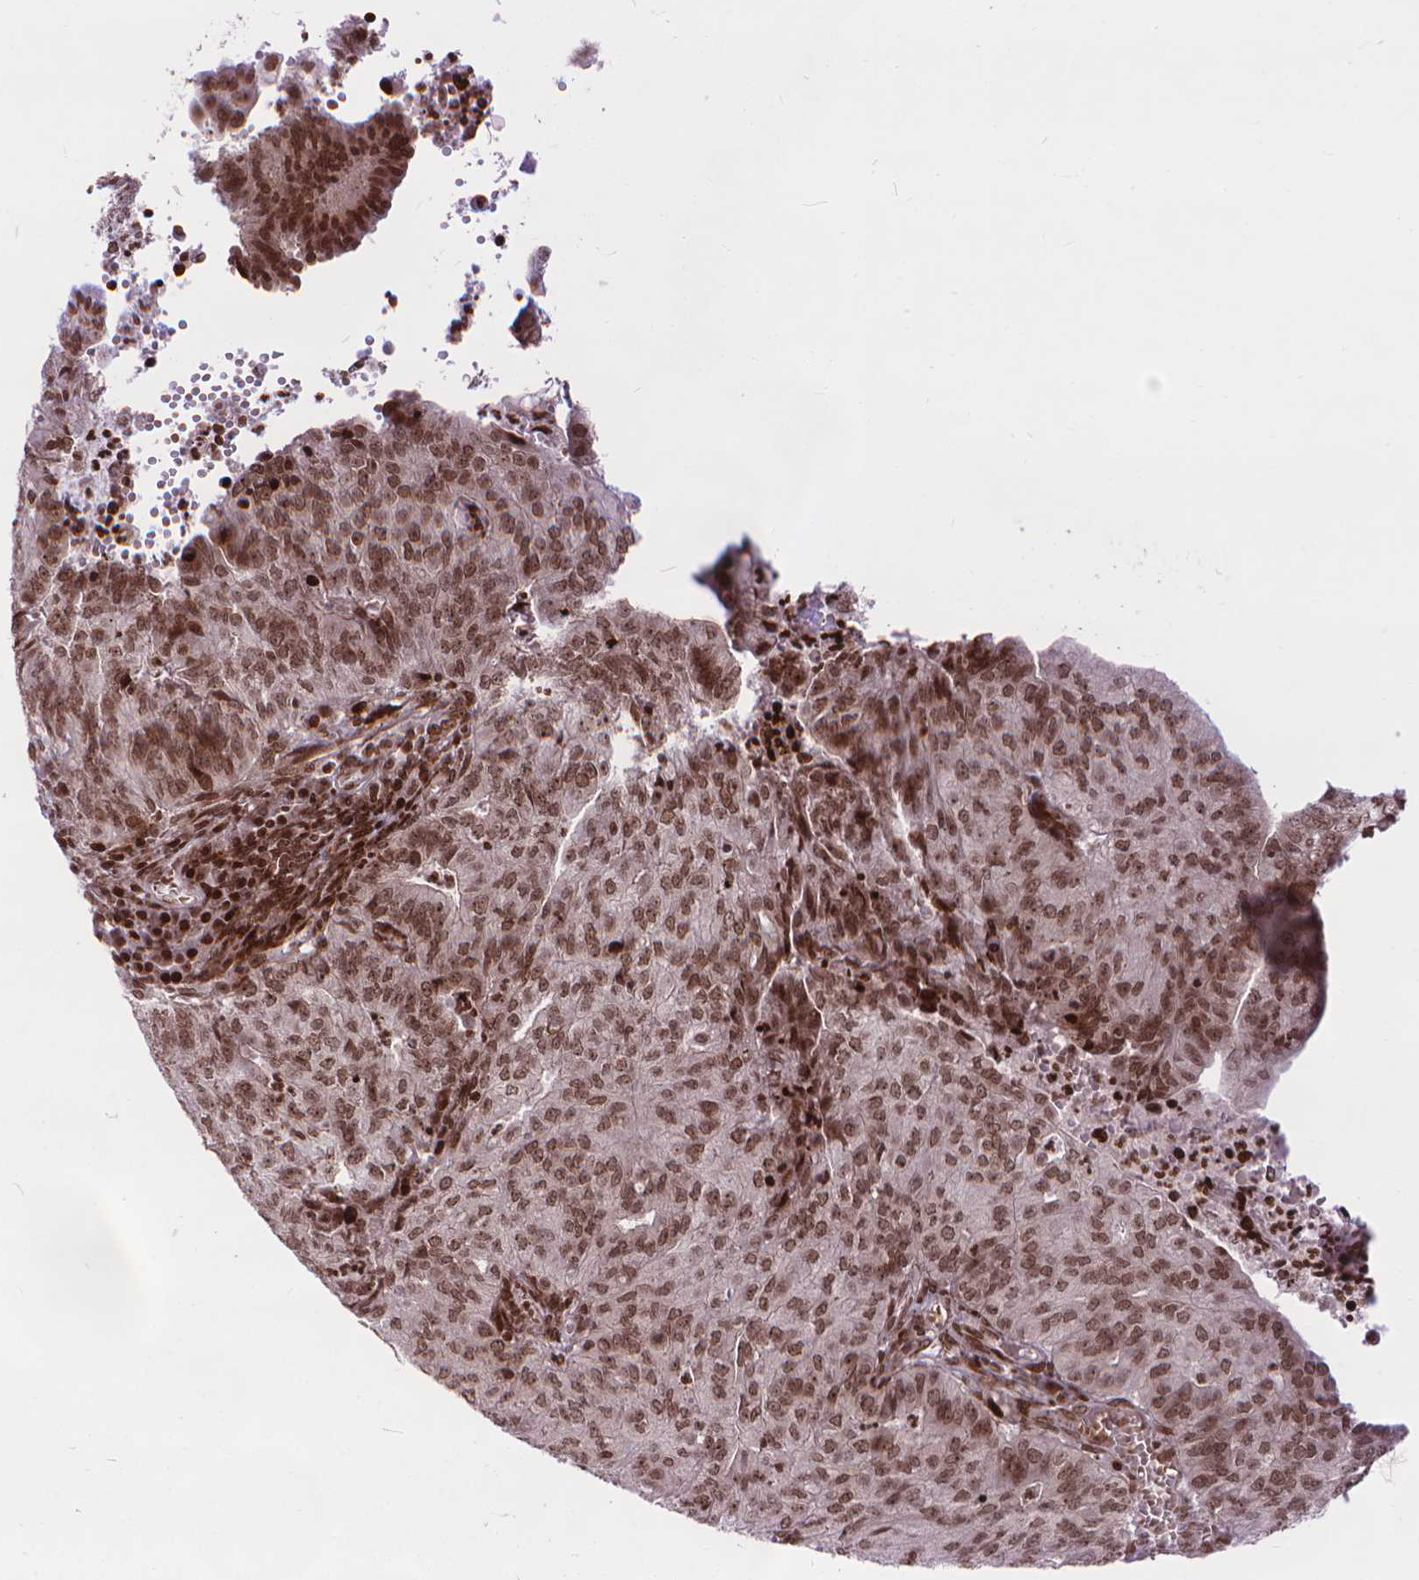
{"staining": {"intensity": "moderate", "quantity": ">75%", "location": "nuclear"}, "tissue": "endometrial cancer", "cell_type": "Tumor cells", "image_type": "cancer", "snomed": [{"axis": "morphology", "description": "Adenocarcinoma, NOS"}, {"axis": "topography", "description": "Endometrium"}], "caption": "DAB immunohistochemical staining of human endometrial adenocarcinoma demonstrates moderate nuclear protein positivity in approximately >75% of tumor cells.", "gene": "AMER1", "patient": {"sex": "female", "age": 82}}